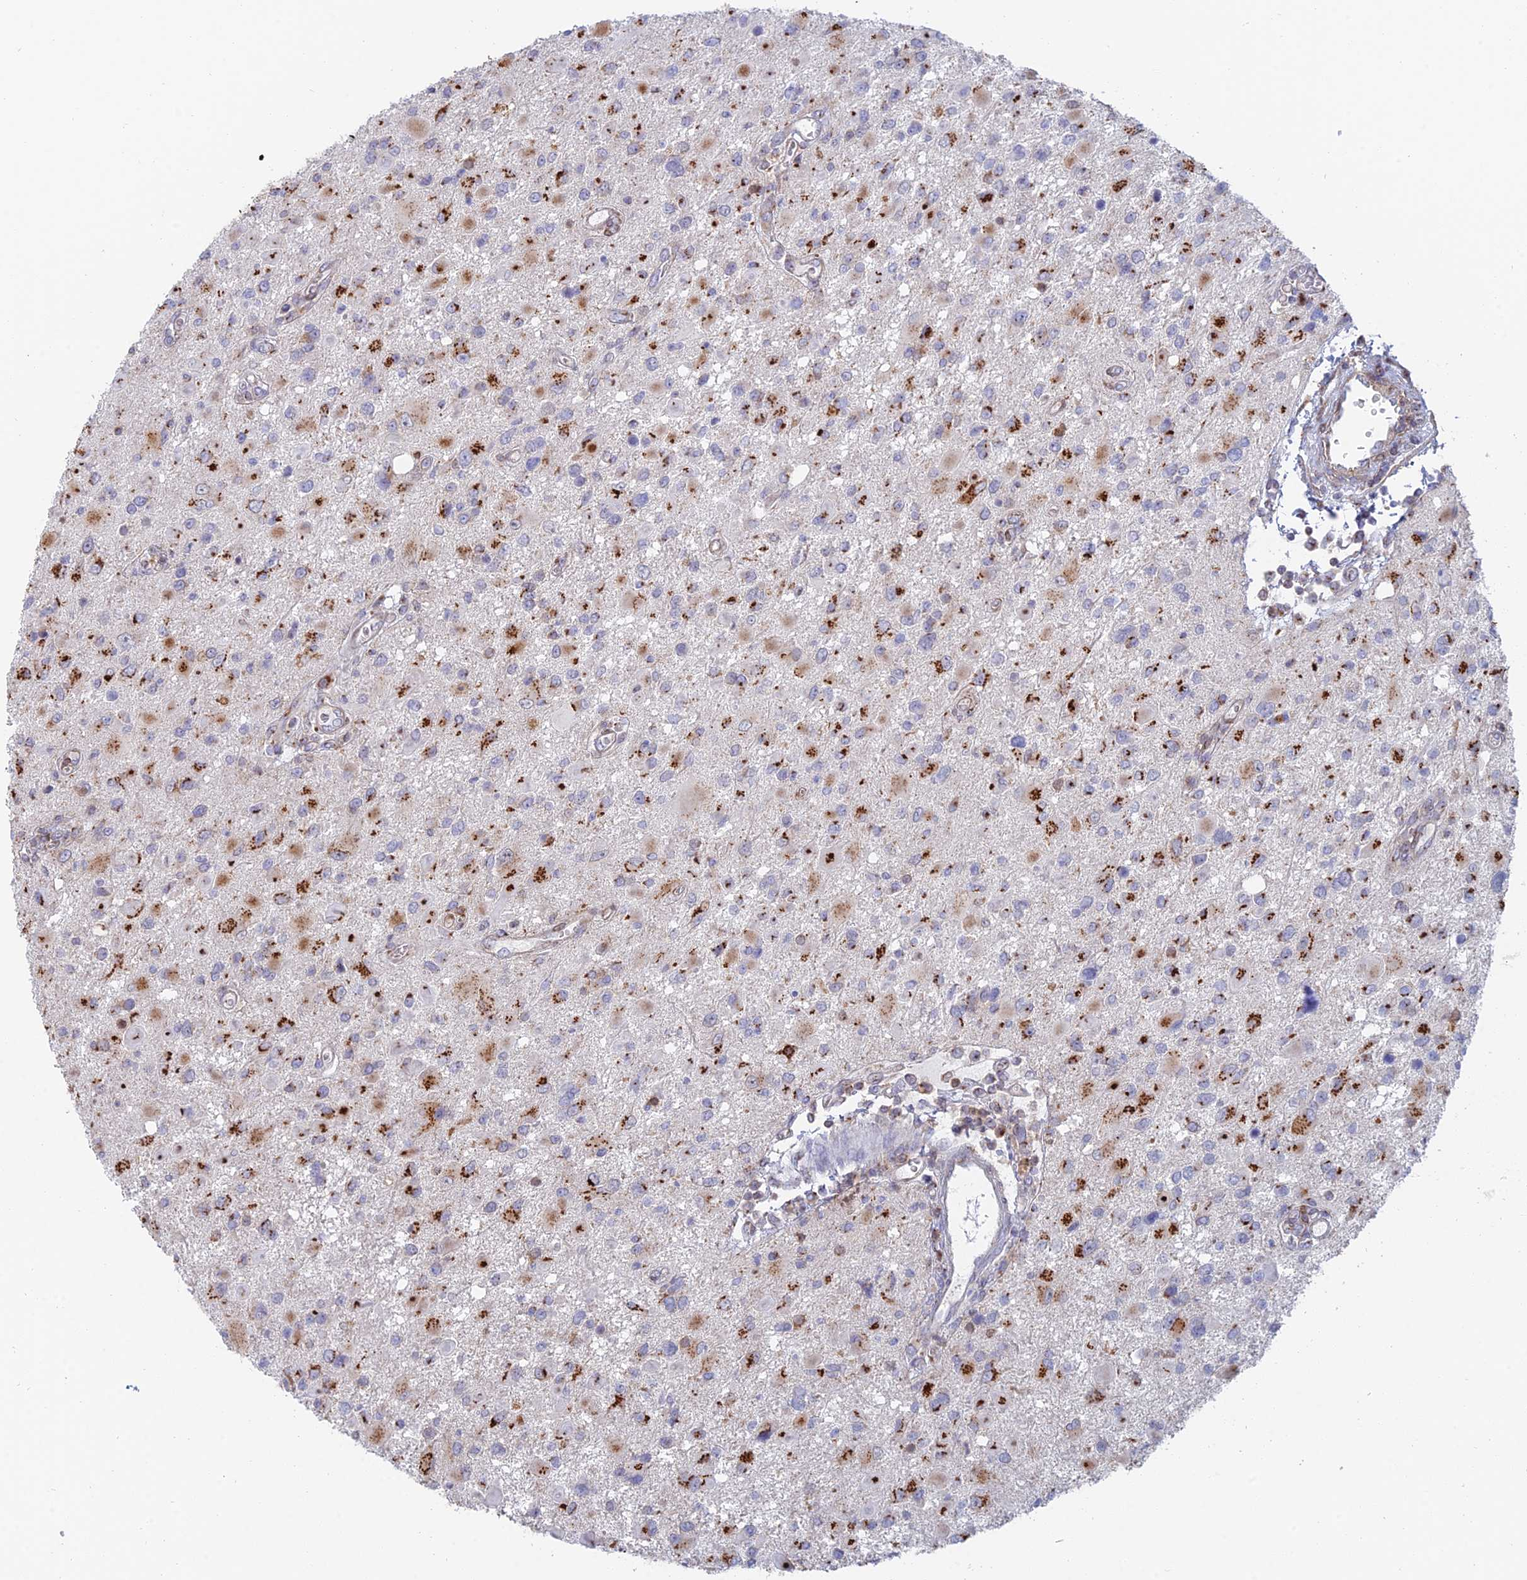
{"staining": {"intensity": "moderate", "quantity": ">75%", "location": "cytoplasmic/membranous"}, "tissue": "glioma", "cell_type": "Tumor cells", "image_type": "cancer", "snomed": [{"axis": "morphology", "description": "Glioma, malignant, High grade"}, {"axis": "topography", "description": "Brain"}], "caption": "IHC of human malignant glioma (high-grade) displays medium levels of moderate cytoplasmic/membranous staining in approximately >75% of tumor cells. (DAB IHC with brightfield microscopy, high magnification).", "gene": "HS2ST1", "patient": {"sex": "male", "age": 53}}